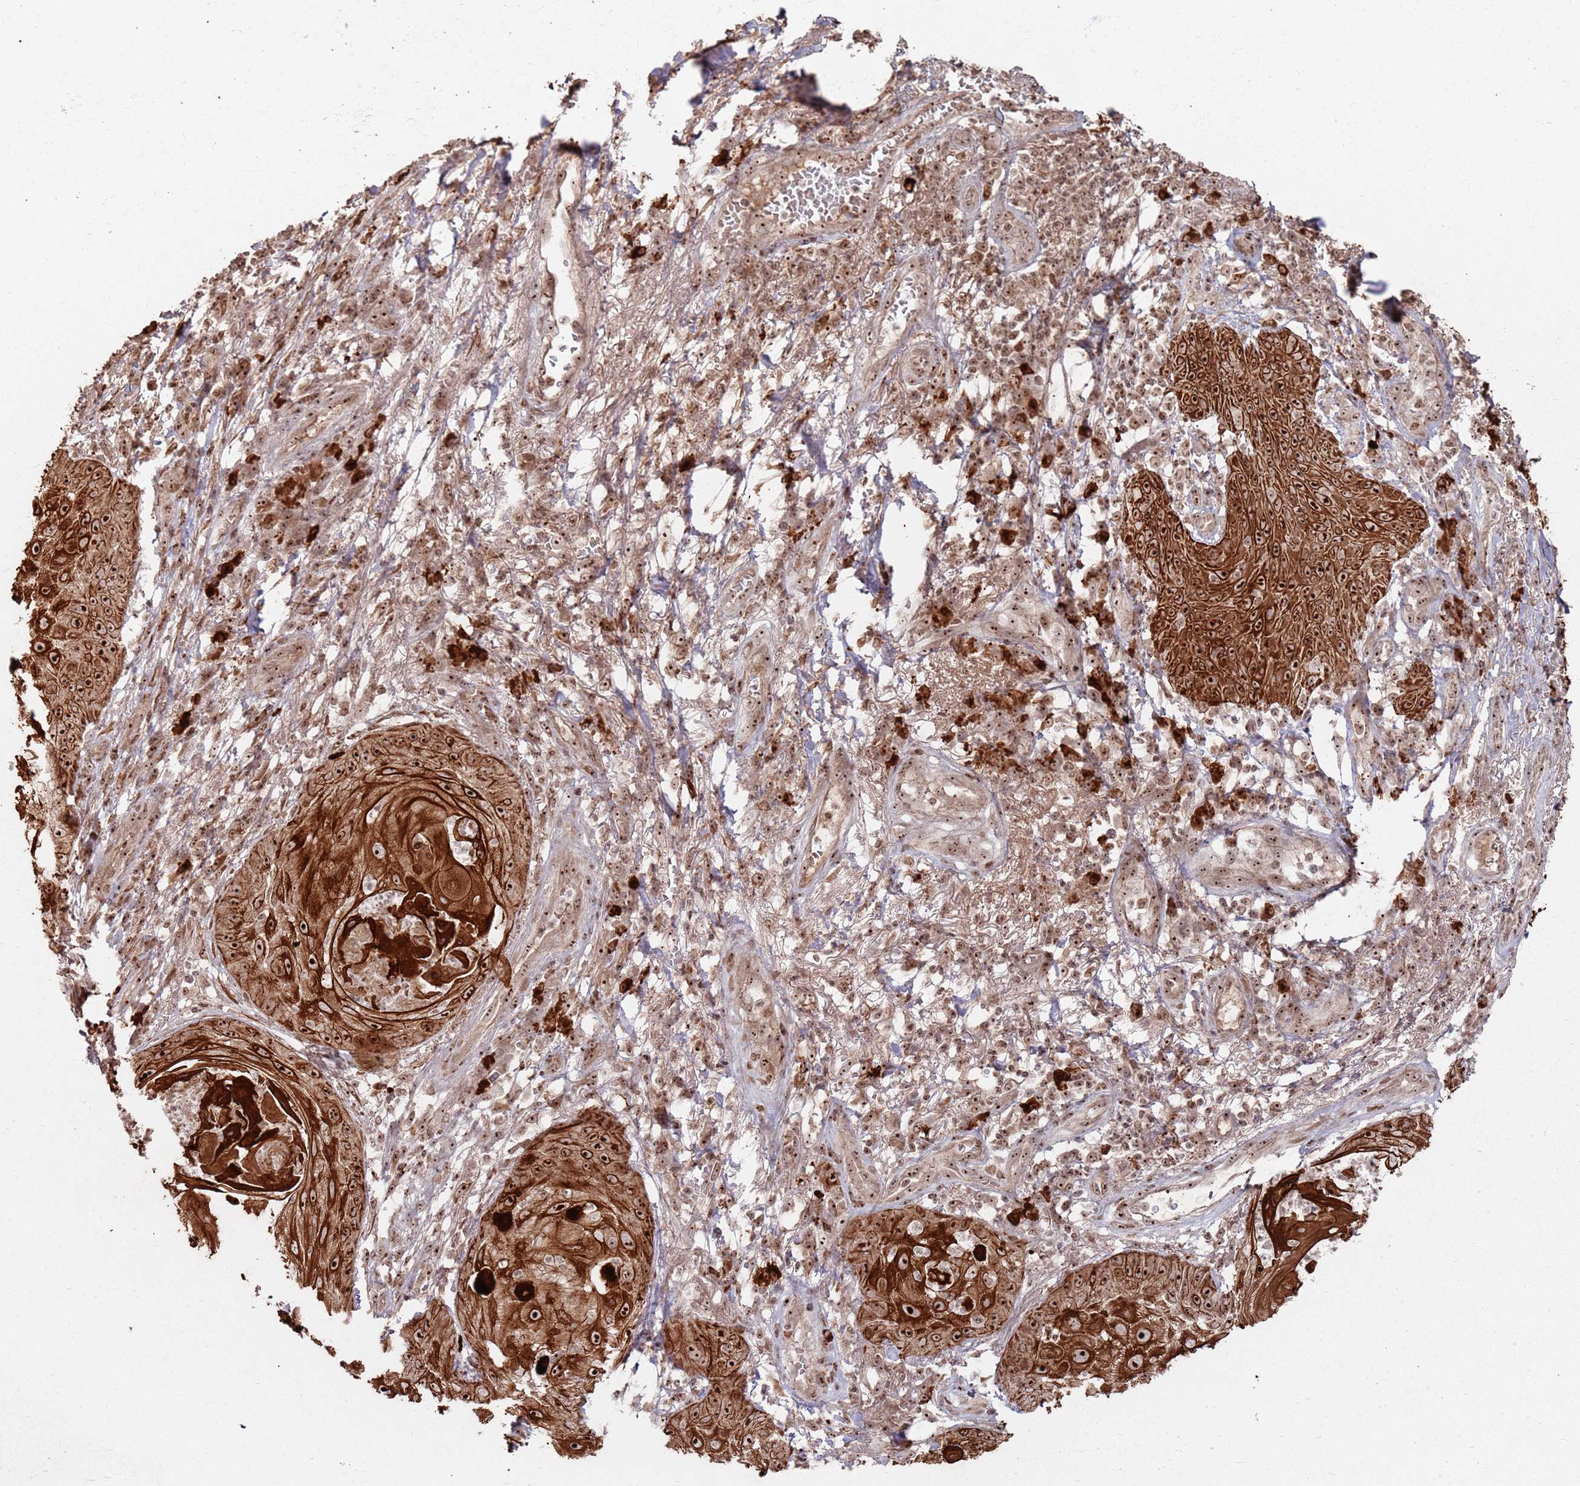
{"staining": {"intensity": "strong", "quantity": ">75%", "location": "cytoplasmic/membranous,nuclear"}, "tissue": "skin cancer", "cell_type": "Tumor cells", "image_type": "cancer", "snomed": [{"axis": "morphology", "description": "Squamous cell carcinoma, NOS"}, {"axis": "topography", "description": "Skin"}], "caption": "Skin cancer tissue displays strong cytoplasmic/membranous and nuclear staining in about >75% of tumor cells, visualized by immunohistochemistry. (Brightfield microscopy of DAB IHC at high magnification).", "gene": "UTP11", "patient": {"sex": "male", "age": 70}}